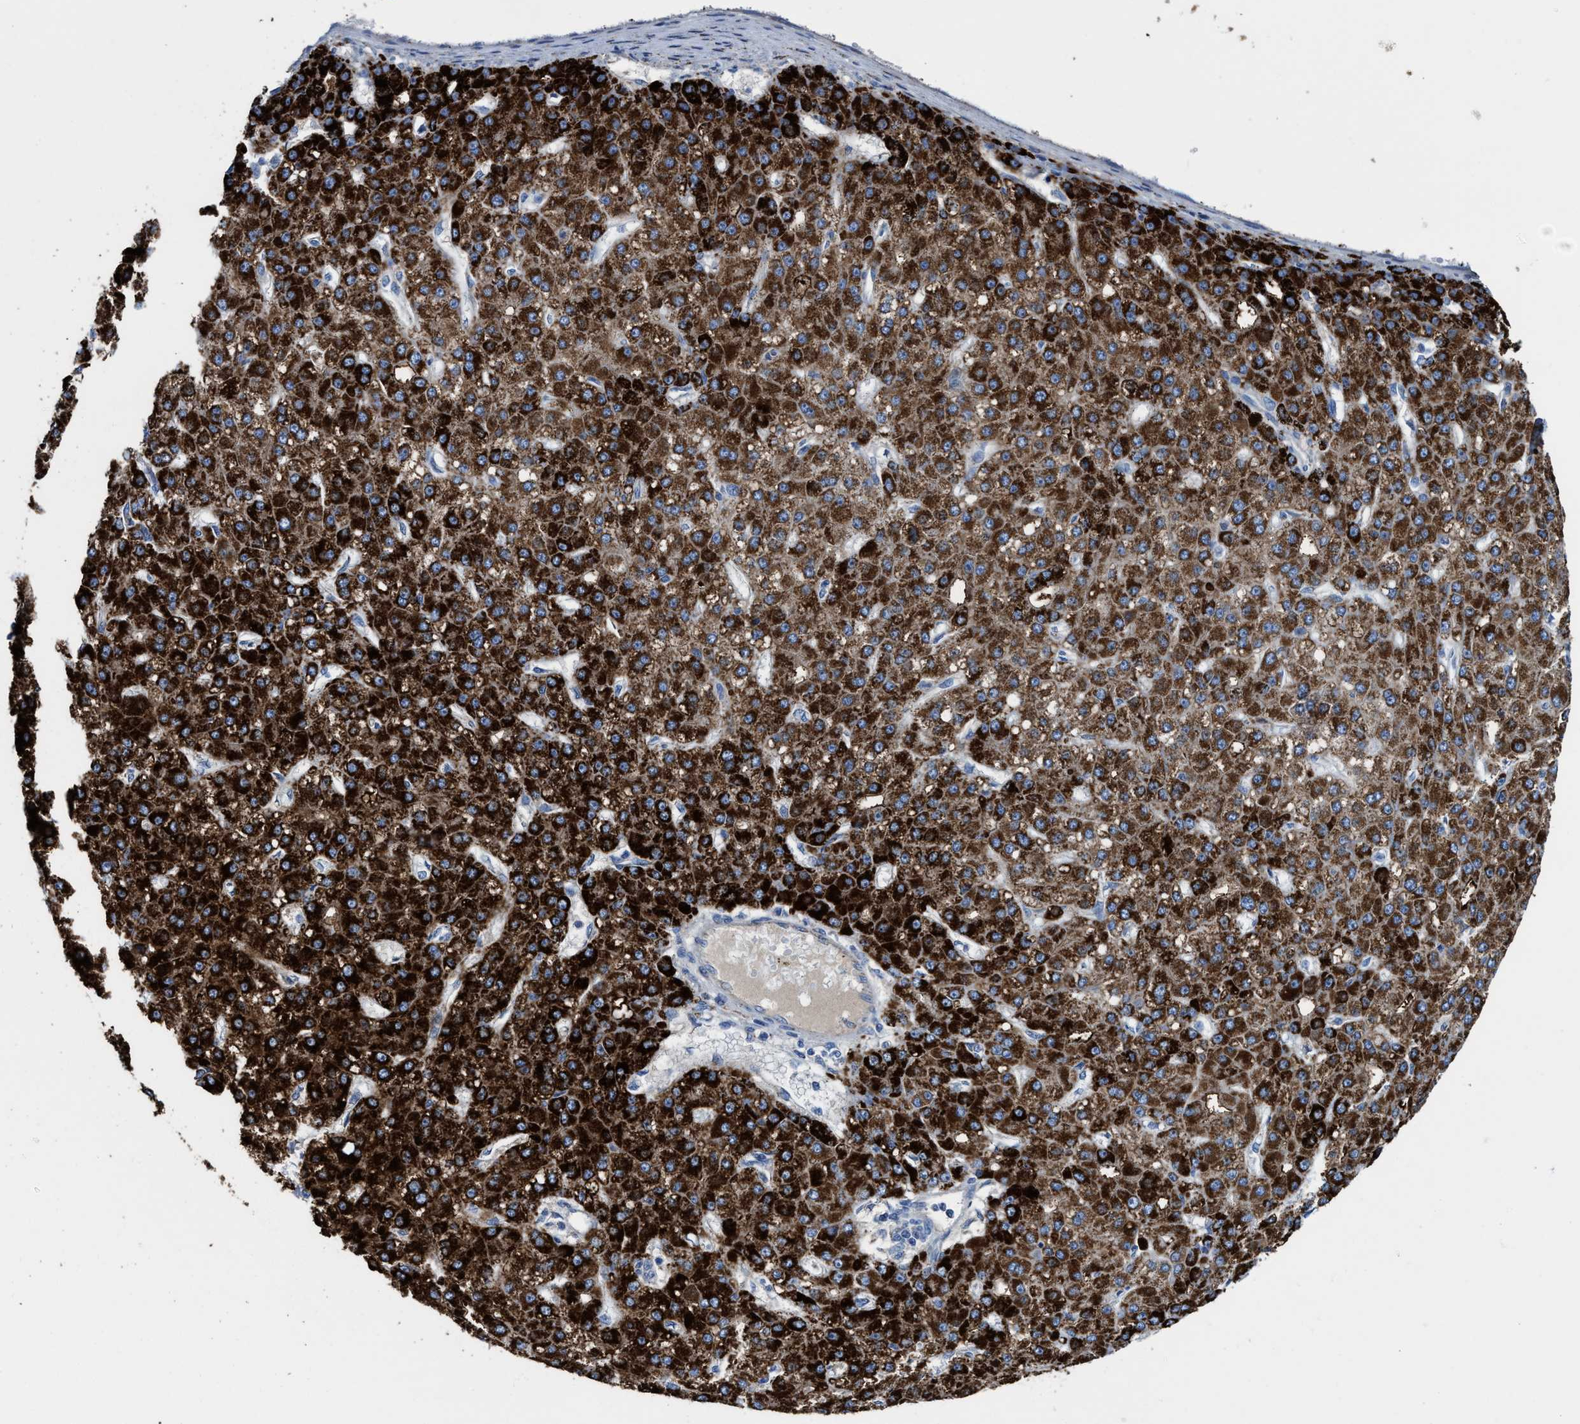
{"staining": {"intensity": "strong", "quantity": ">75%", "location": "cytoplasmic/membranous"}, "tissue": "liver cancer", "cell_type": "Tumor cells", "image_type": "cancer", "snomed": [{"axis": "morphology", "description": "Carcinoma, Hepatocellular, NOS"}, {"axis": "topography", "description": "Liver"}], "caption": "This image reveals IHC staining of liver hepatocellular carcinoma, with high strong cytoplasmic/membranous expression in approximately >75% of tumor cells.", "gene": "ALDH1B1", "patient": {"sex": "male", "age": 67}}